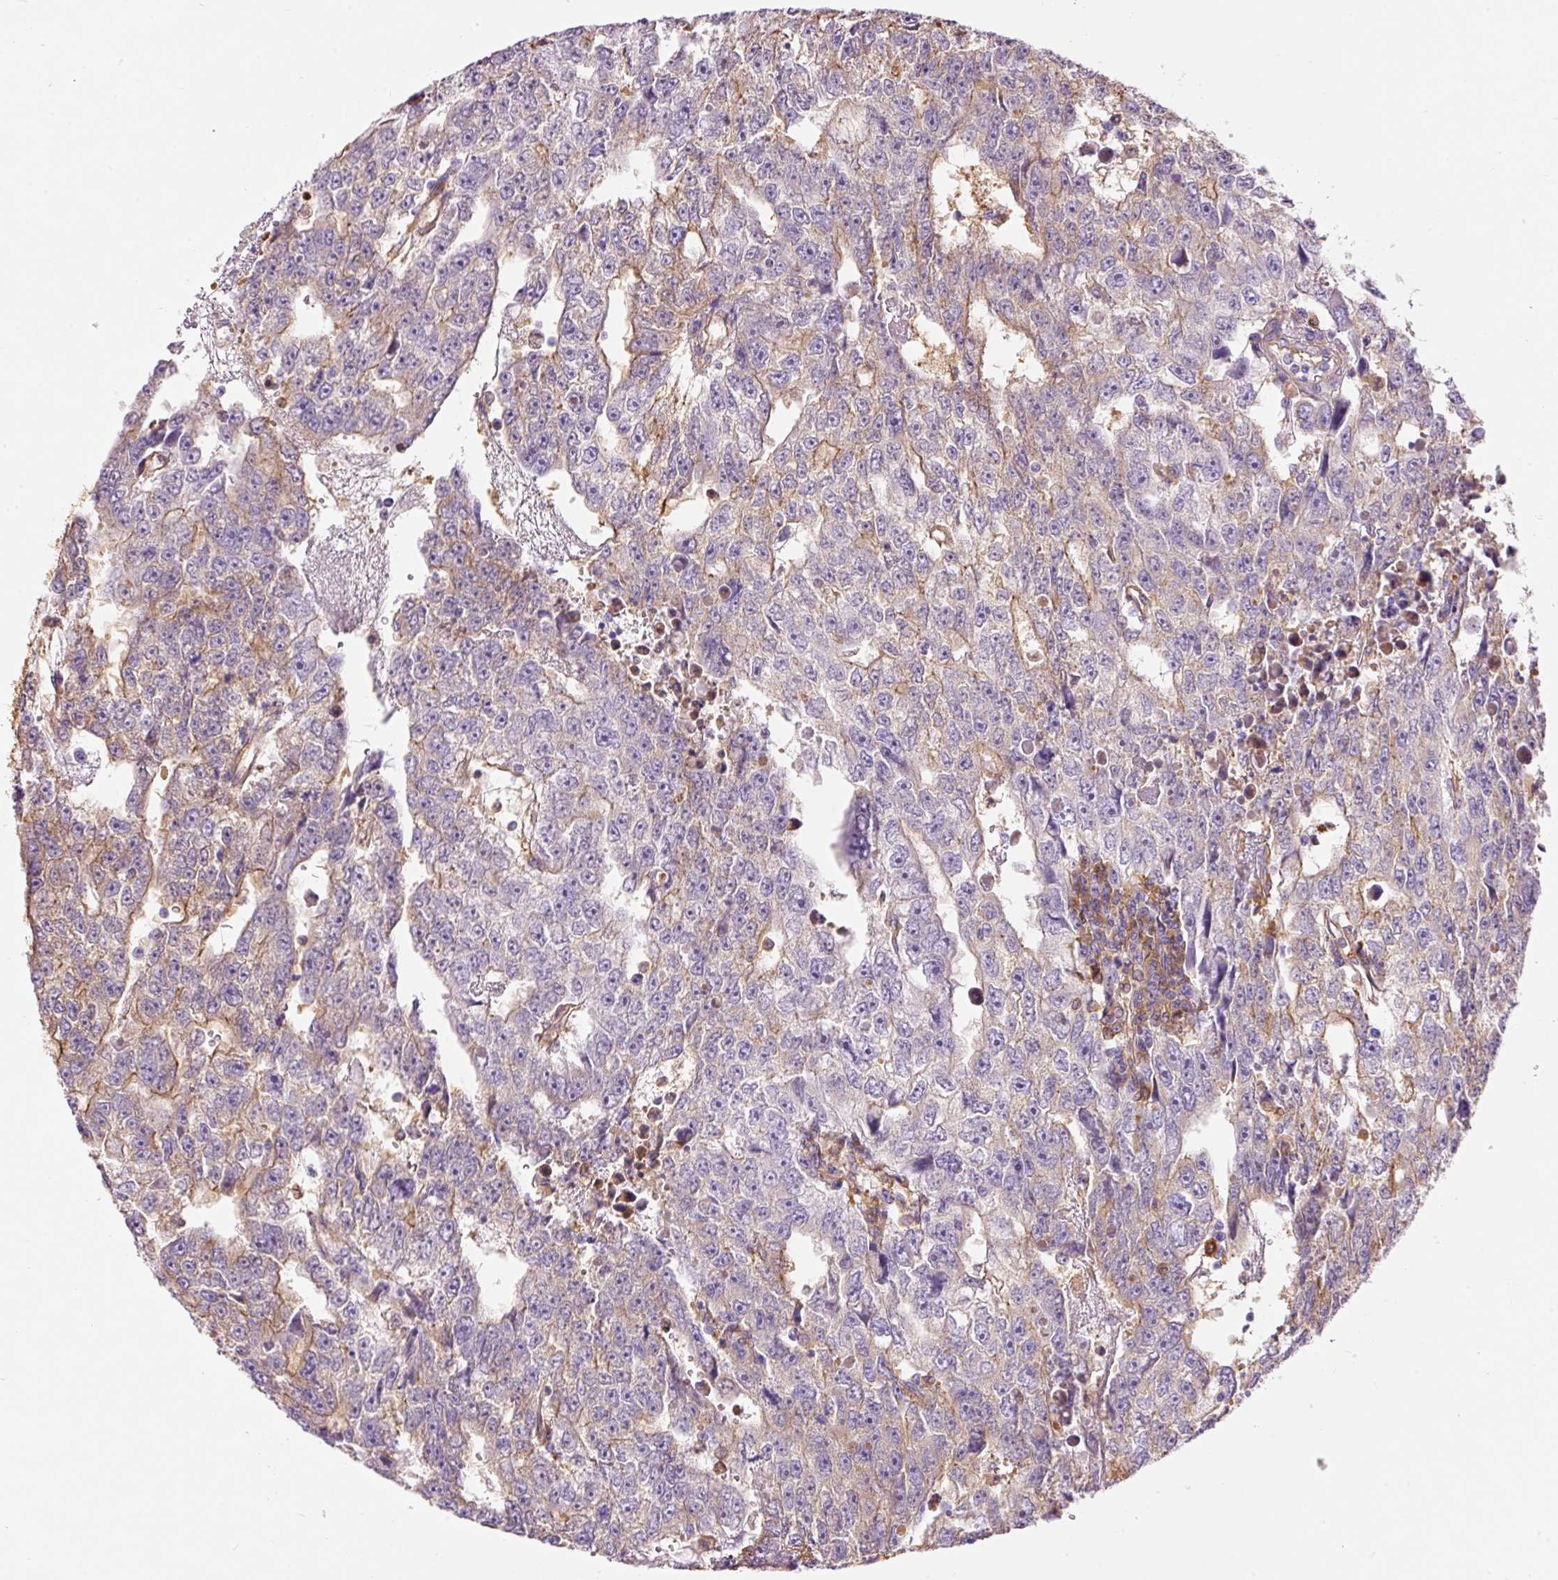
{"staining": {"intensity": "weak", "quantity": "<25%", "location": "cytoplasmic/membranous"}, "tissue": "testis cancer", "cell_type": "Tumor cells", "image_type": "cancer", "snomed": [{"axis": "morphology", "description": "Carcinoma, Embryonal, NOS"}, {"axis": "topography", "description": "Testis"}], "caption": "Protein analysis of testis cancer shows no significant staining in tumor cells.", "gene": "IL10RB", "patient": {"sex": "male", "age": 20}}